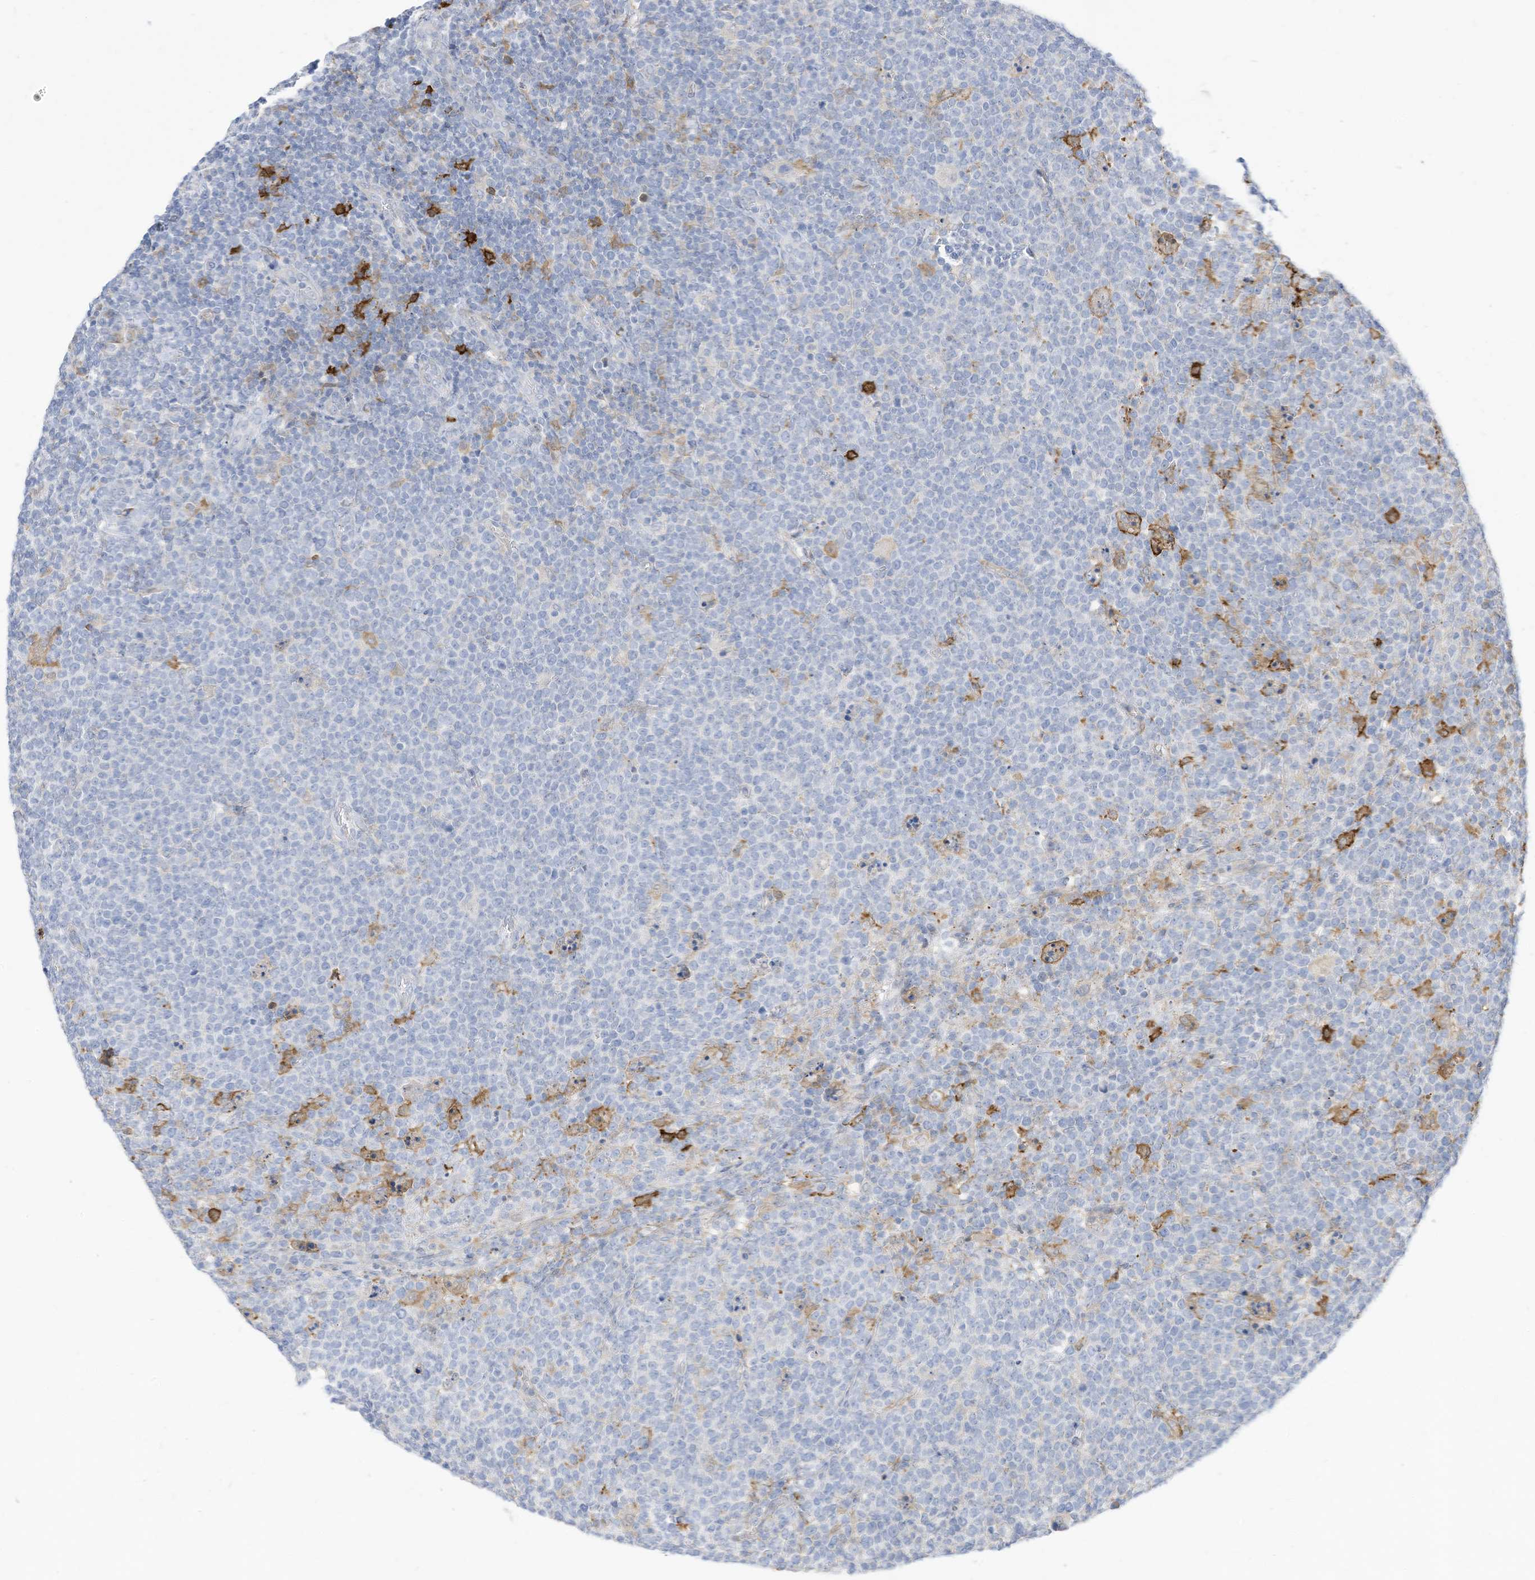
{"staining": {"intensity": "negative", "quantity": "none", "location": "none"}, "tissue": "lymphoma", "cell_type": "Tumor cells", "image_type": "cancer", "snomed": [{"axis": "morphology", "description": "Malignant lymphoma, non-Hodgkin's type, High grade"}, {"axis": "topography", "description": "Lymph node"}], "caption": "This is an IHC photomicrograph of human lymphoma. There is no positivity in tumor cells.", "gene": "ATP13A1", "patient": {"sex": "male", "age": 61}}